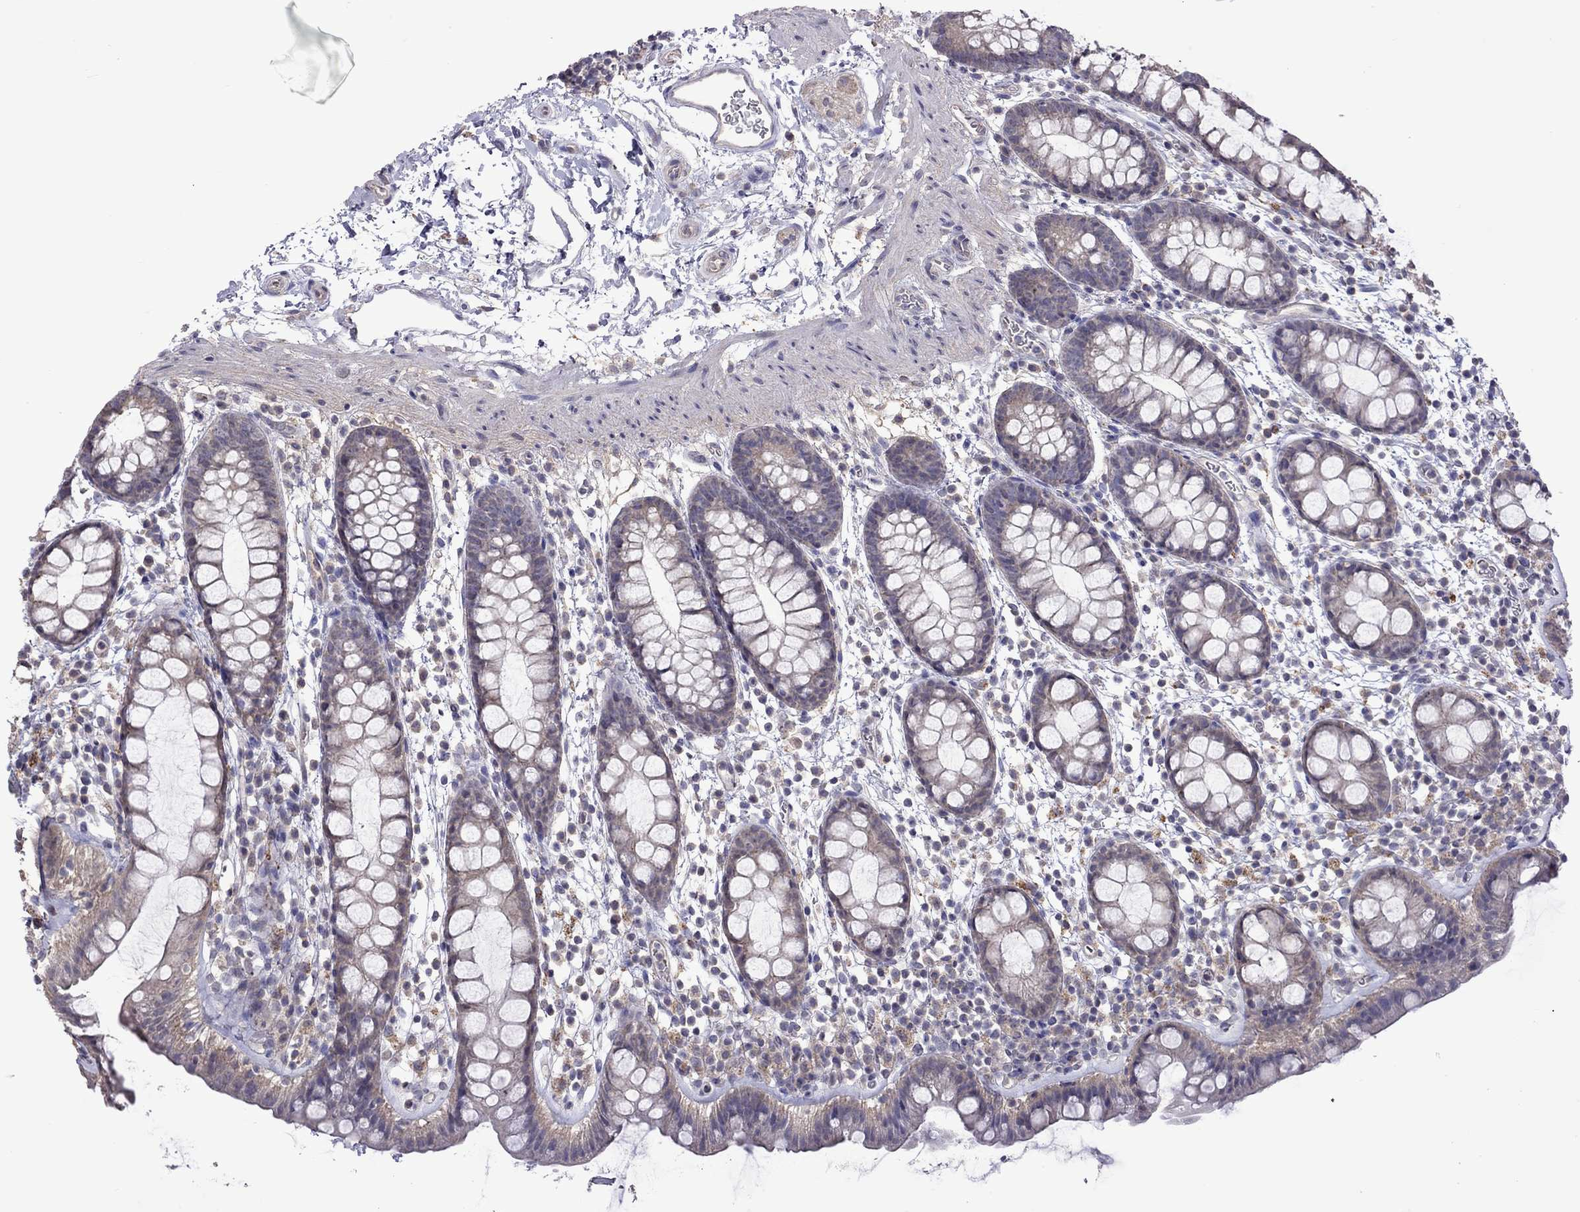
{"staining": {"intensity": "weak", "quantity": "25%-75%", "location": "cytoplasmic/membranous"}, "tissue": "rectum", "cell_type": "Glandular cells", "image_type": "normal", "snomed": [{"axis": "morphology", "description": "Normal tissue, NOS"}, {"axis": "topography", "description": "Rectum"}], "caption": "IHC (DAB (3,3'-diaminobenzidine)) staining of normal rectum shows weak cytoplasmic/membranous protein expression in about 25%-75% of glandular cells.", "gene": "RTP5", "patient": {"sex": "male", "age": 57}}